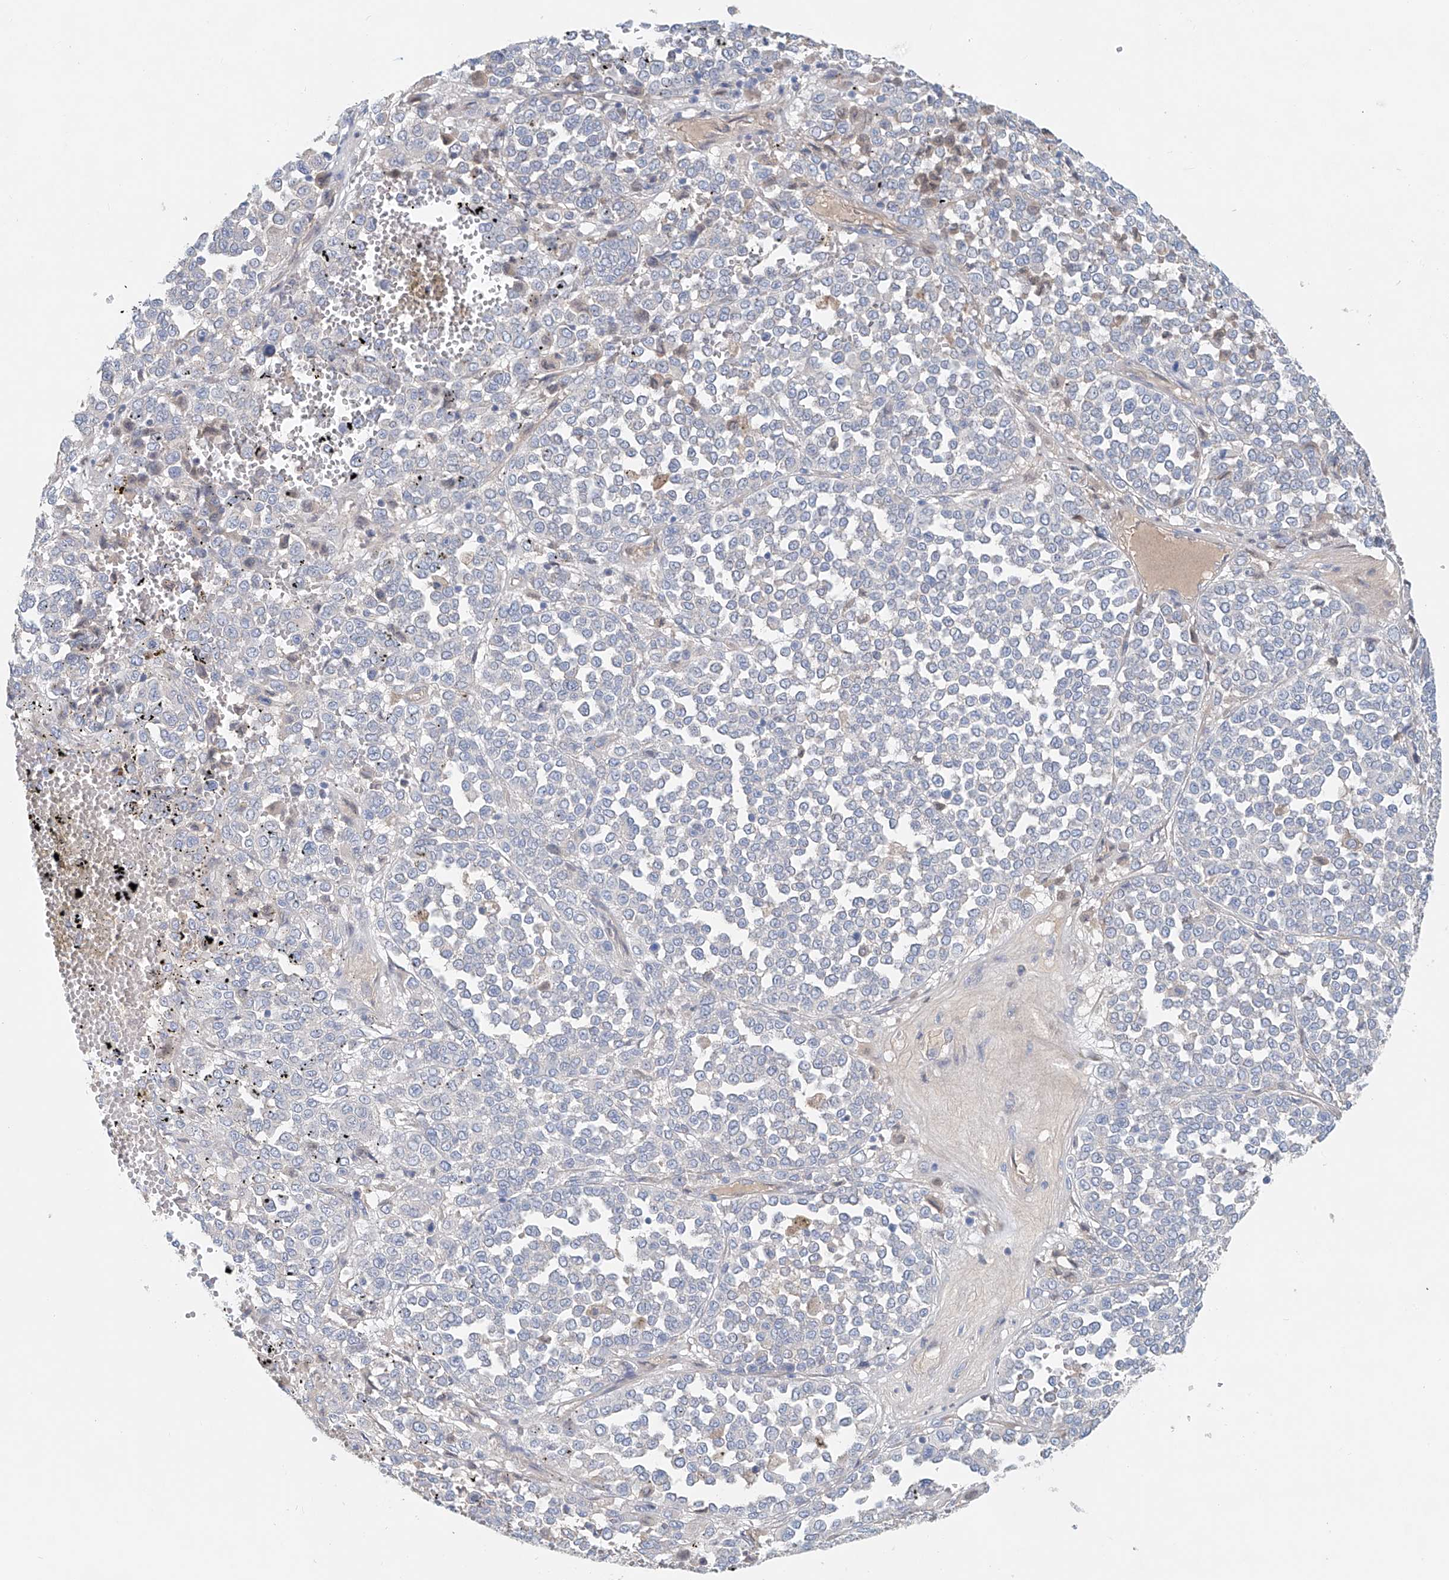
{"staining": {"intensity": "negative", "quantity": "none", "location": "none"}, "tissue": "melanoma", "cell_type": "Tumor cells", "image_type": "cancer", "snomed": [{"axis": "morphology", "description": "Malignant melanoma, Metastatic site"}, {"axis": "topography", "description": "Pancreas"}], "caption": "This is an immunohistochemistry photomicrograph of human melanoma. There is no staining in tumor cells.", "gene": "FRYL", "patient": {"sex": "female", "age": 30}}